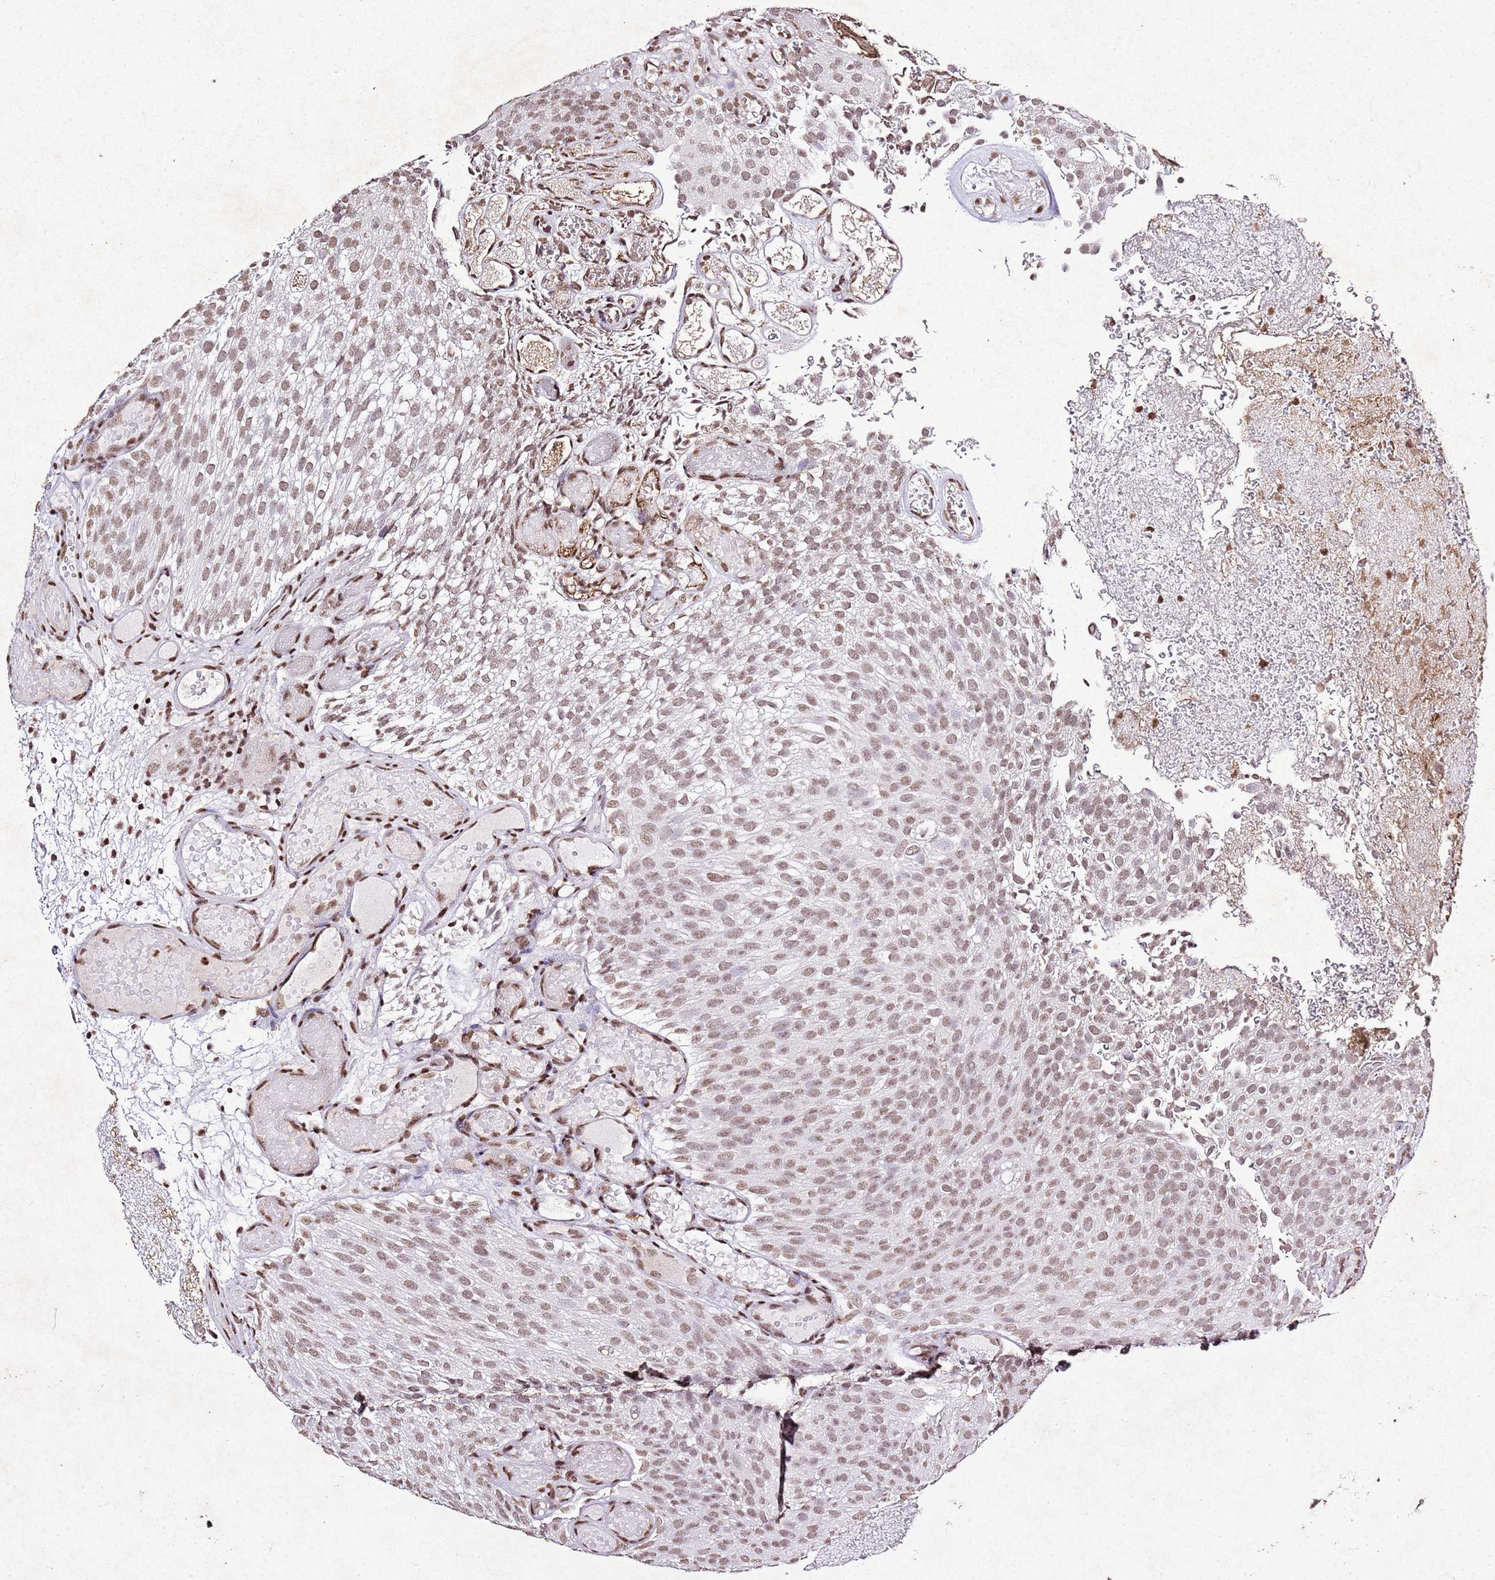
{"staining": {"intensity": "moderate", "quantity": ">75%", "location": "nuclear"}, "tissue": "urothelial cancer", "cell_type": "Tumor cells", "image_type": "cancer", "snomed": [{"axis": "morphology", "description": "Urothelial carcinoma, Low grade"}, {"axis": "topography", "description": "Urinary bladder"}], "caption": "A histopathology image of urothelial carcinoma (low-grade) stained for a protein displays moderate nuclear brown staining in tumor cells.", "gene": "BMAL1", "patient": {"sex": "male", "age": 78}}